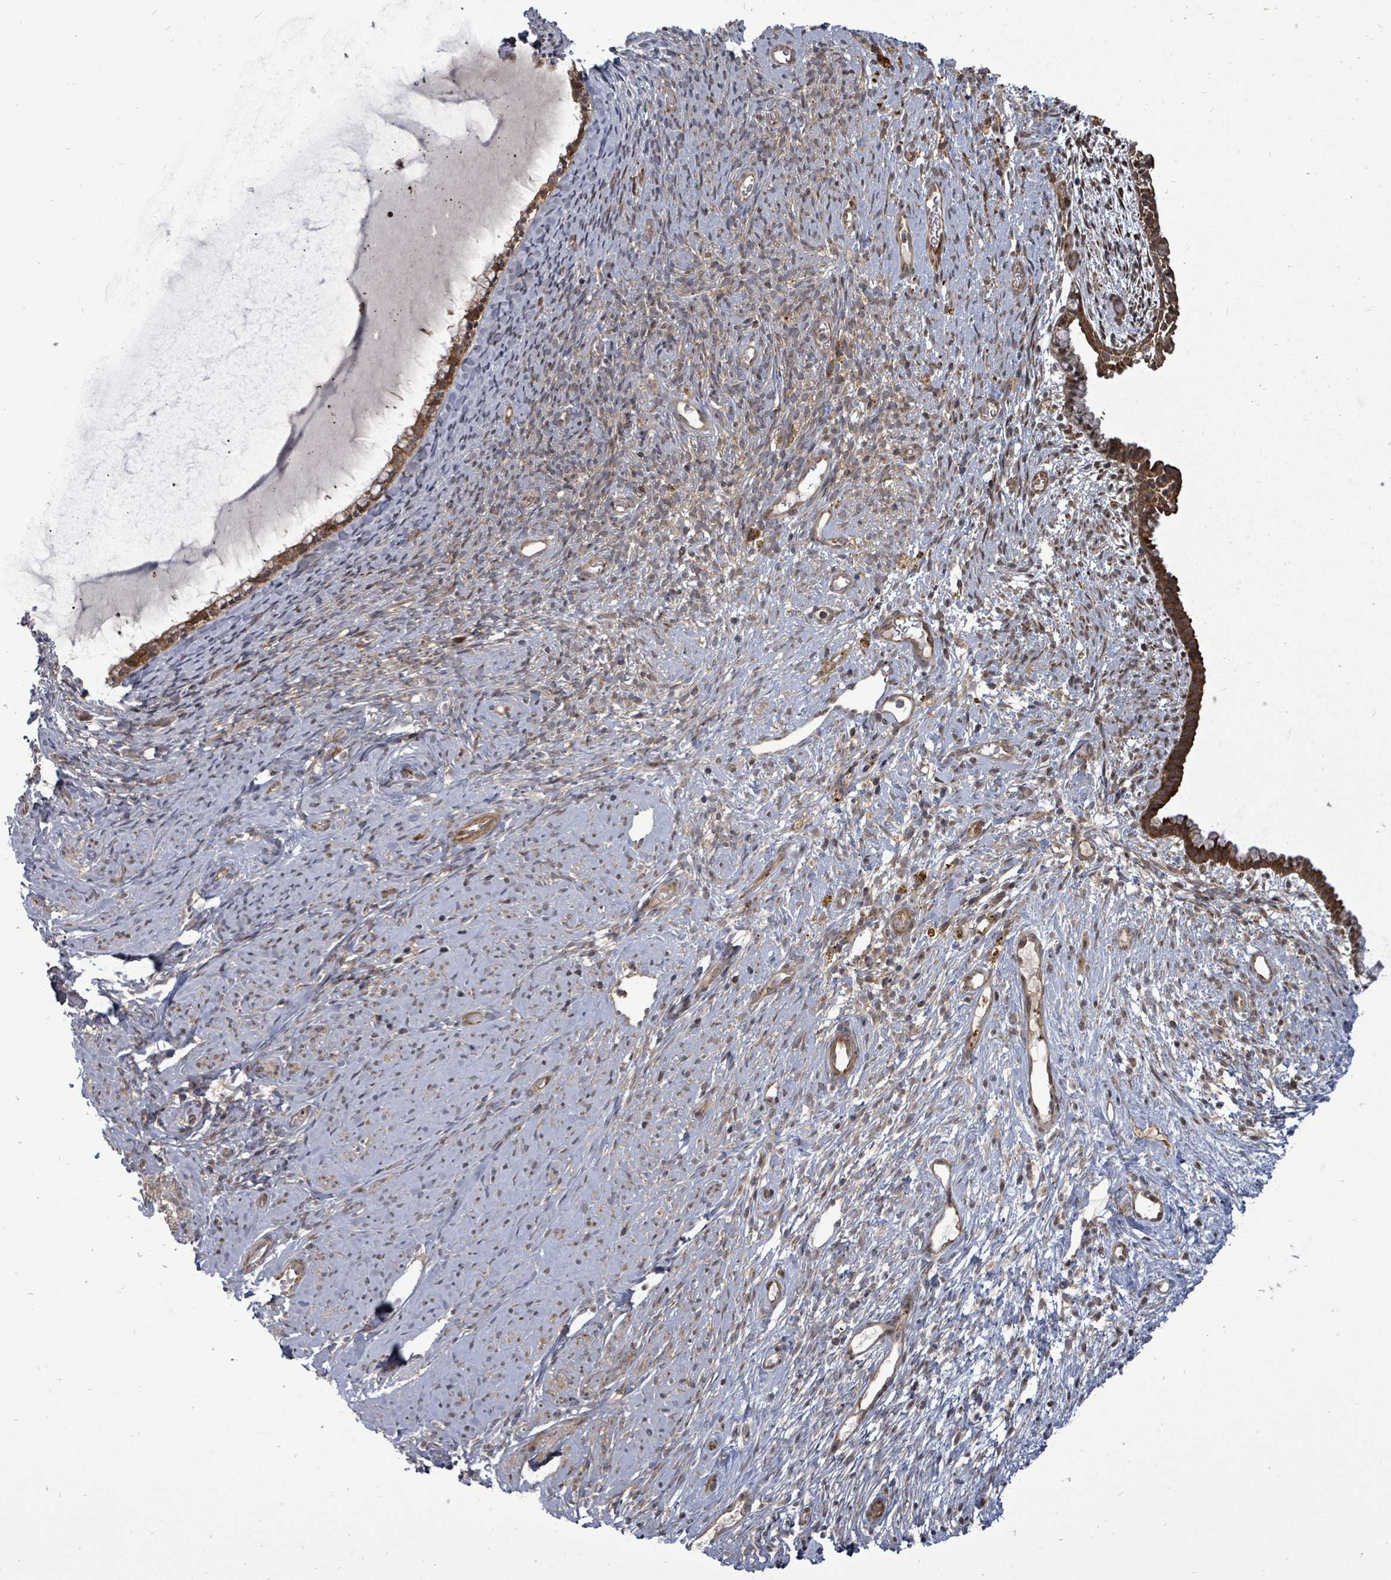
{"staining": {"intensity": "strong", "quantity": ">75%", "location": "cytoplasmic/membranous"}, "tissue": "cervix", "cell_type": "Glandular cells", "image_type": "normal", "snomed": [{"axis": "morphology", "description": "Normal tissue, NOS"}, {"axis": "topography", "description": "Cervix"}], "caption": "Glandular cells reveal strong cytoplasmic/membranous positivity in approximately >75% of cells in benign cervix. The protein is shown in brown color, while the nuclei are stained blue.", "gene": "EIF3CL", "patient": {"sex": "female", "age": 76}}